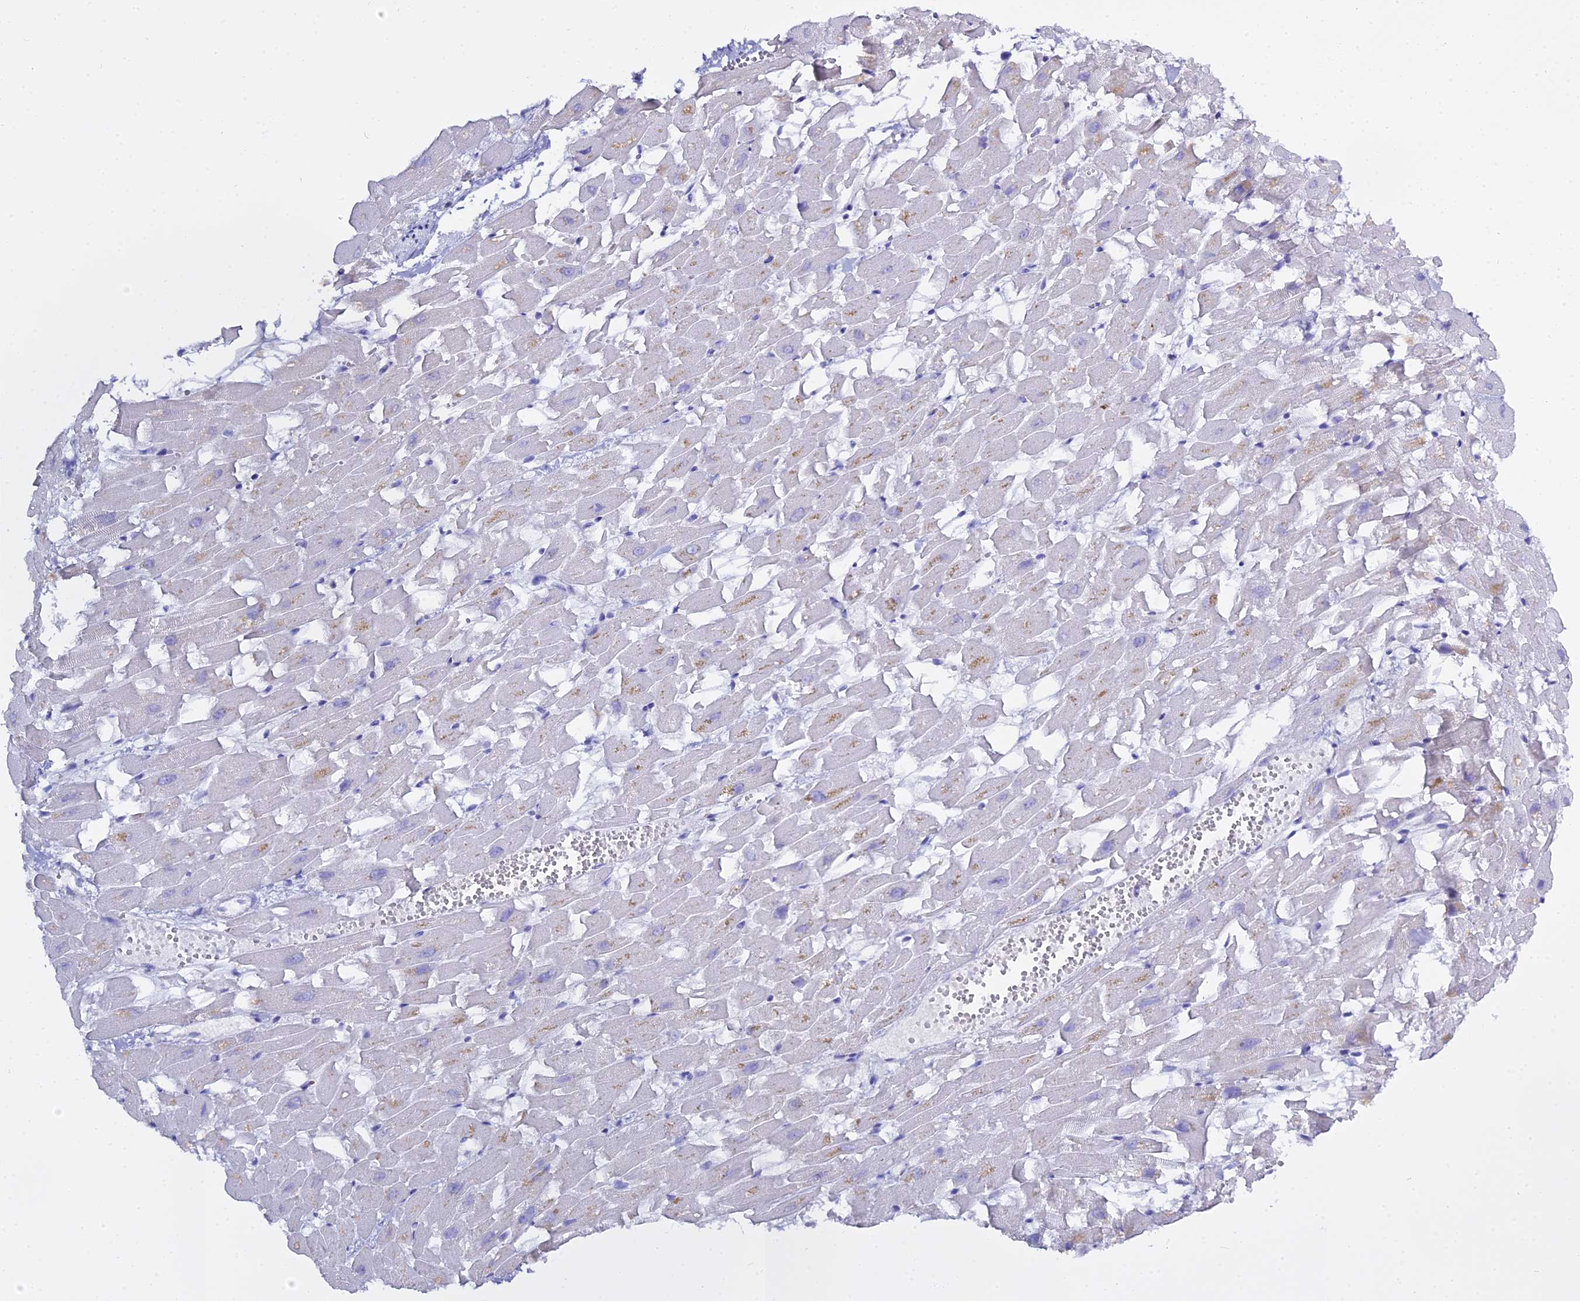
{"staining": {"intensity": "negative", "quantity": "none", "location": "none"}, "tissue": "heart muscle", "cell_type": "Cardiomyocytes", "image_type": "normal", "snomed": [{"axis": "morphology", "description": "Normal tissue, NOS"}, {"axis": "topography", "description": "Heart"}], "caption": "Immunohistochemistry (IHC) of normal human heart muscle displays no expression in cardiomyocytes. (Stains: DAB immunohistochemistry (IHC) with hematoxylin counter stain, Microscopy: brightfield microscopy at high magnification).", "gene": "CD5", "patient": {"sex": "female", "age": 64}}